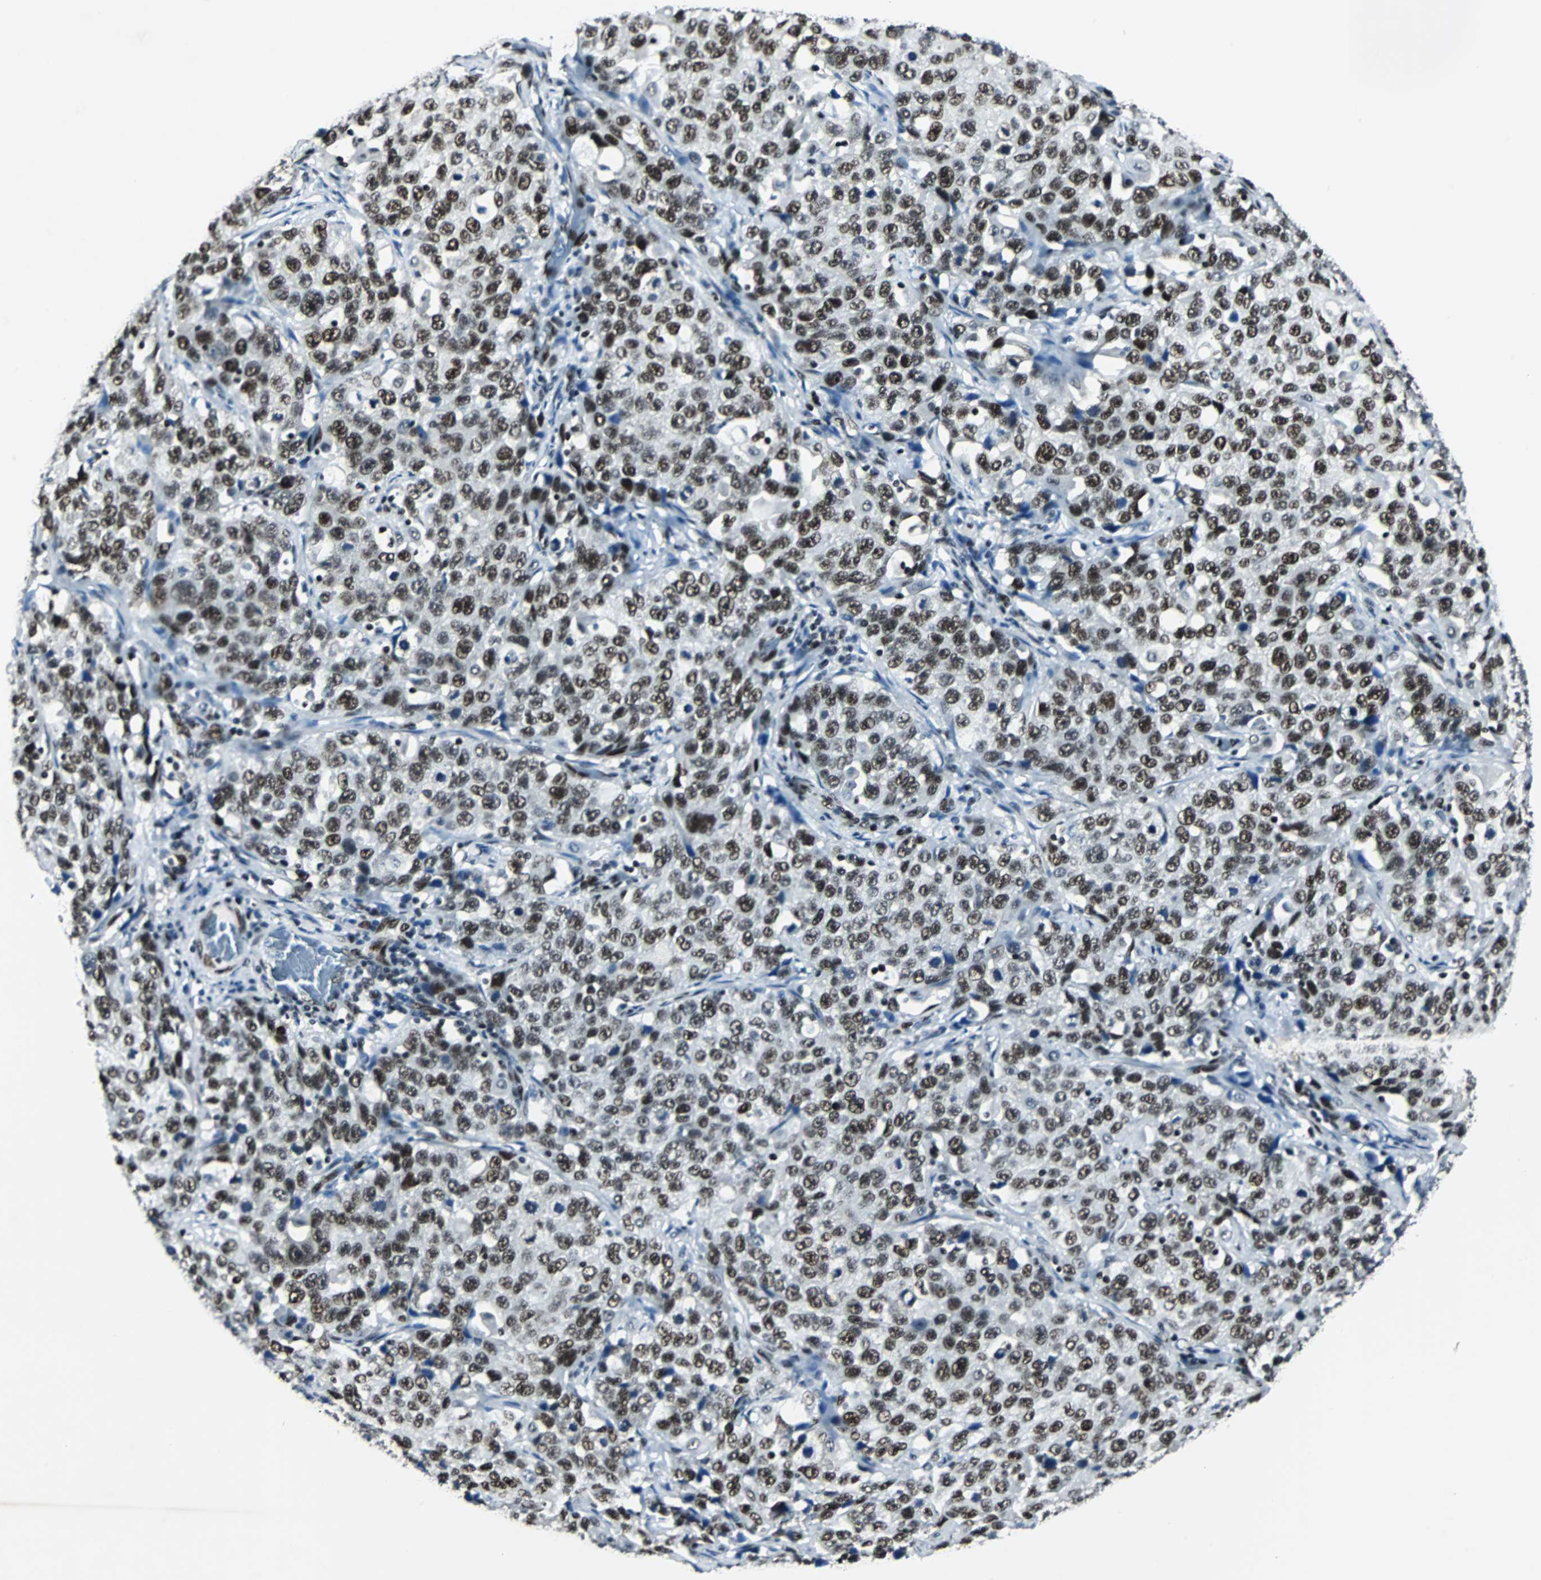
{"staining": {"intensity": "strong", "quantity": ">75%", "location": "nuclear"}, "tissue": "stomach cancer", "cell_type": "Tumor cells", "image_type": "cancer", "snomed": [{"axis": "morphology", "description": "Normal tissue, NOS"}, {"axis": "morphology", "description": "Adenocarcinoma, NOS"}, {"axis": "topography", "description": "Stomach"}], "caption": "Adenocarcinoma (stomach) stained for a protein displays strong nuclear positivity in tumor cells.", "gene": "MEF2D", "patient": {"sex": "male", "age": 48}}